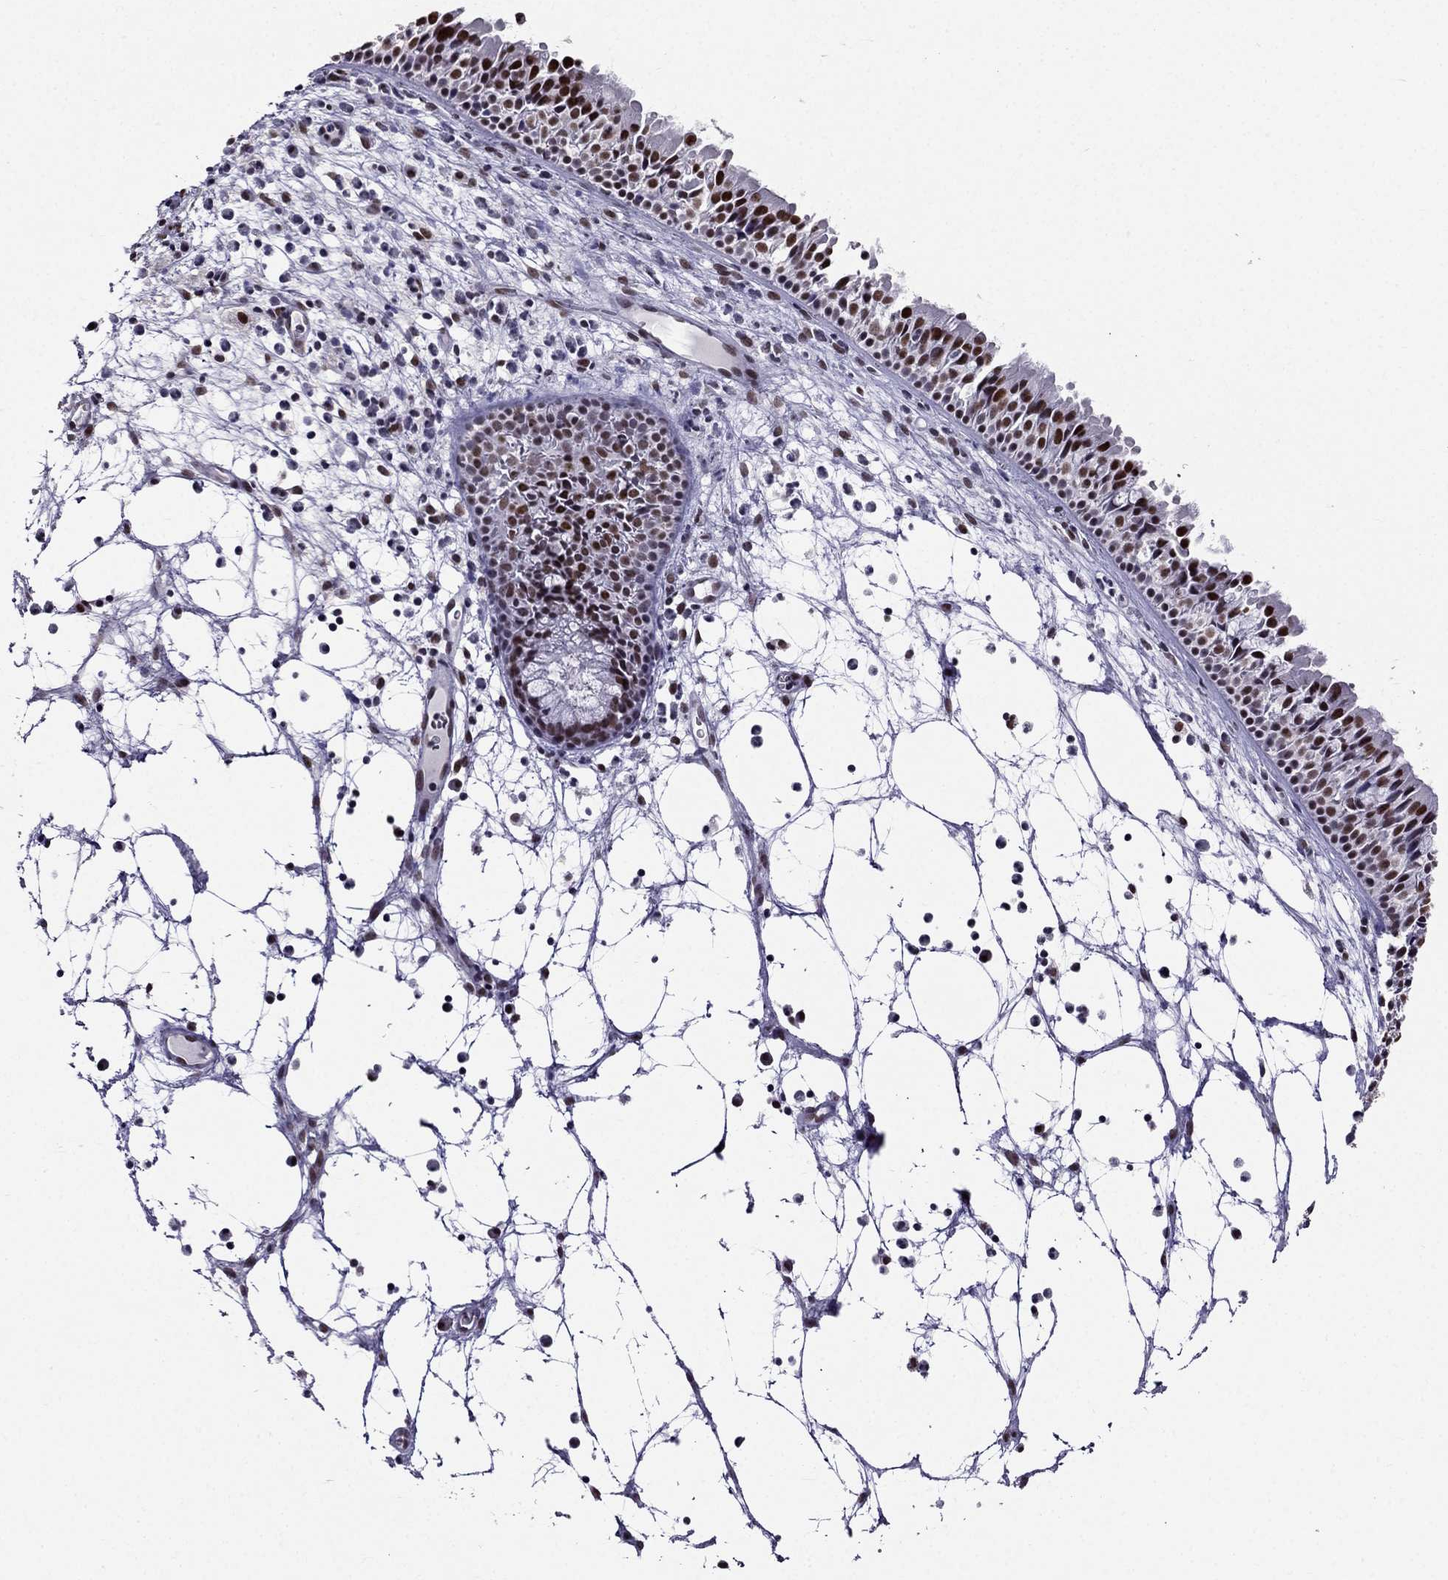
{"staining": {"intensity": "strong", "quantity": "<25%", "location": "nuclear"}, "tissue": "nasopharynx", "cell_type": "Respiratory epithelial cells", "image_type": "normal", "snomed": [{"axis": "morphology", "description": "Normal tissue, NOS"}, {"axis": "topography", "description": "Nasopharynx"}], "caption": "Brown immunohistochemical staining in normal nasopharynx demonstrates strong nuclear staining in about <25% of respiratory epithelial cells.", "gene": "ZNF420", "patient": {"sex": "male", "age": 83}}